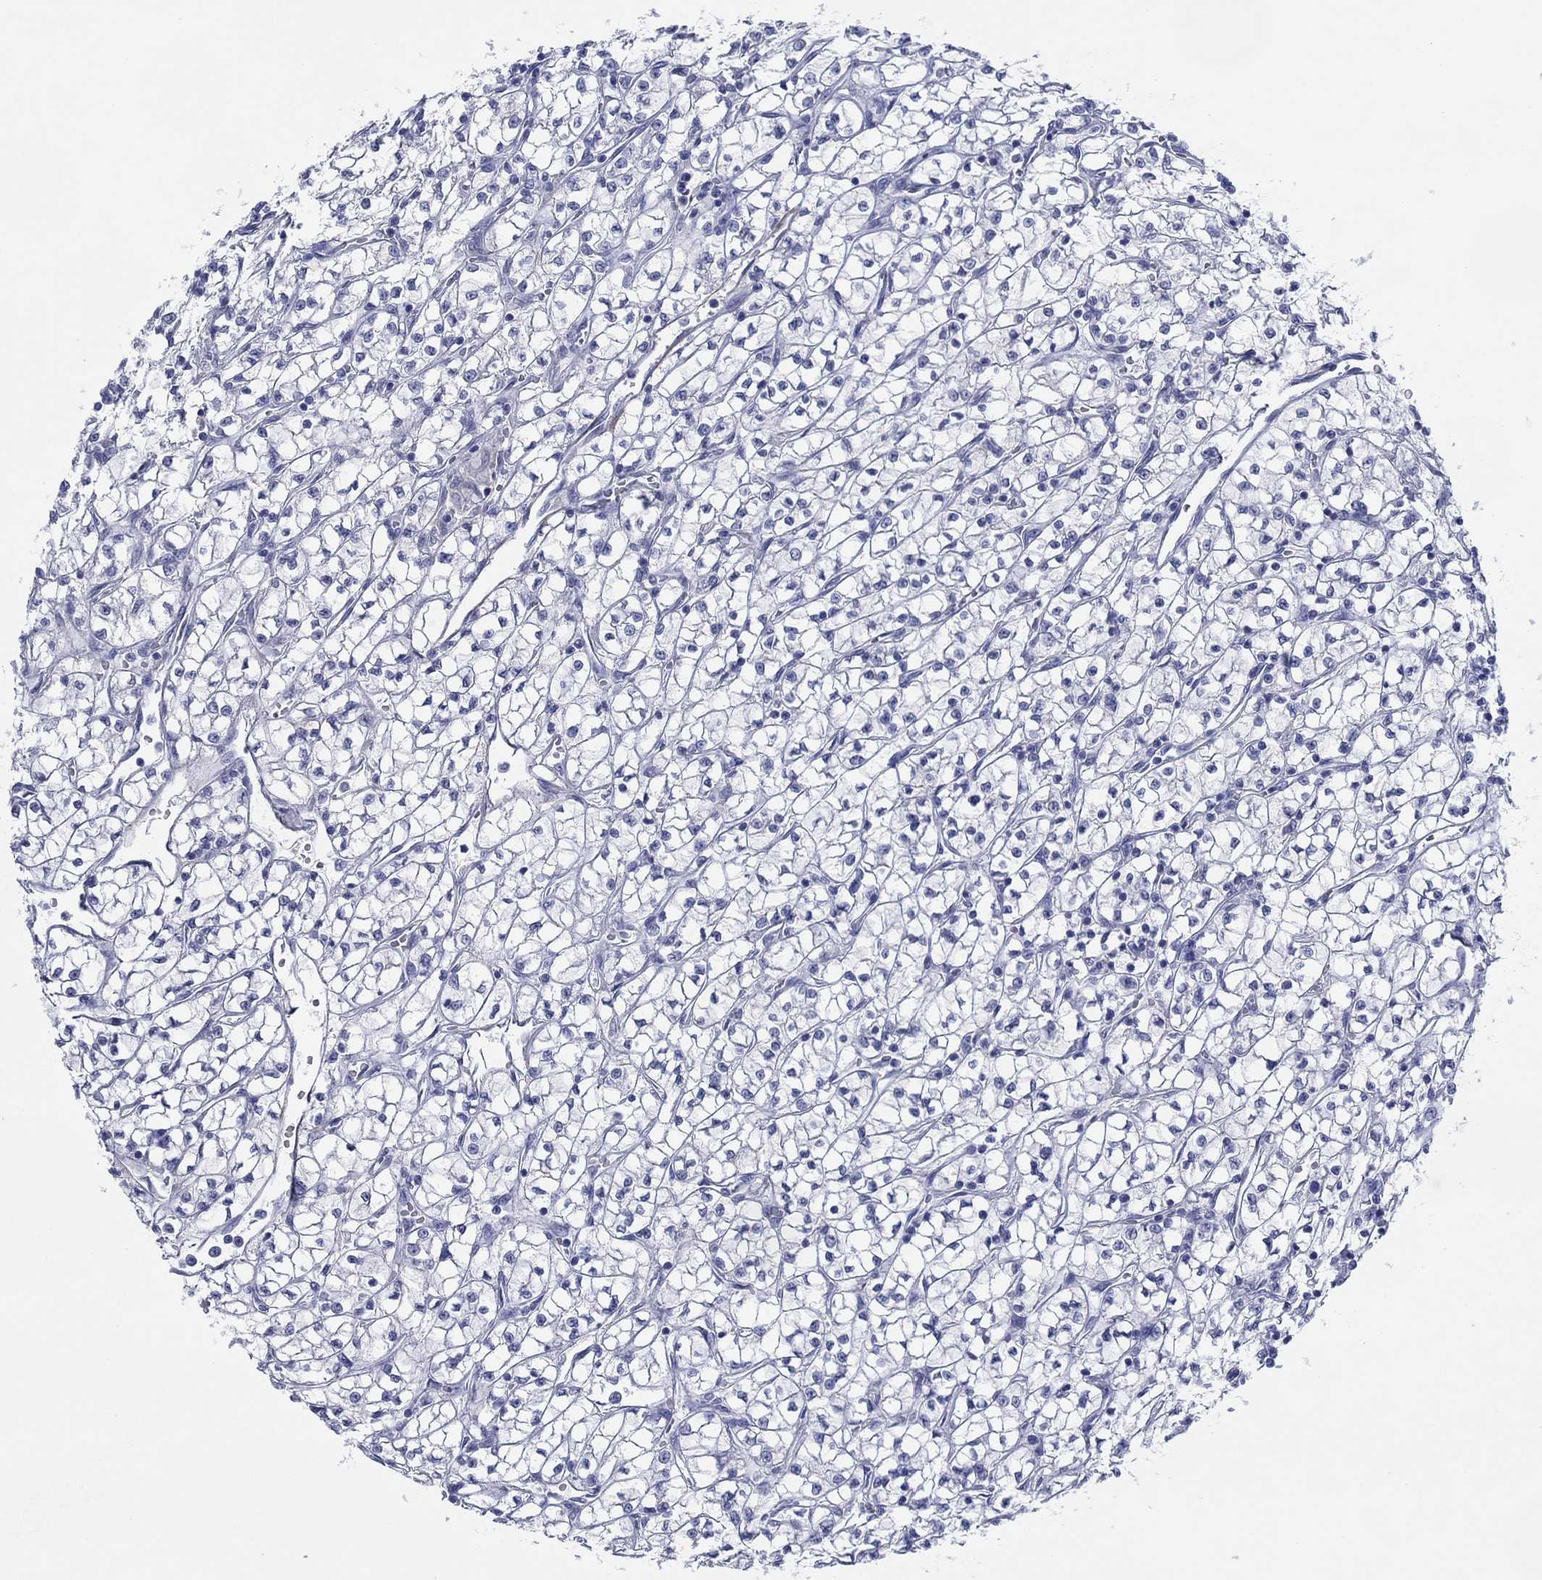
{"staining": {"intensity": "negative", "quantity": "none", "location": "none"}, "tissue": "renal cancer", "cell_type": "Tumor cells", "image_type": "cancer", "snomed": [{"axis": "morphology", "description": "Adenocarcinoma, NOS"}, {"axis": "topography", "description": "Kidney"}], "caption": "IHC image of neoplastic tissue: human renal cancer (adenocarcinoma) stained with DAB demonstrates no significant protein staining in tumor cells.", "gene": "PDYN", "patient": {"sex": "female", "age": 64}}